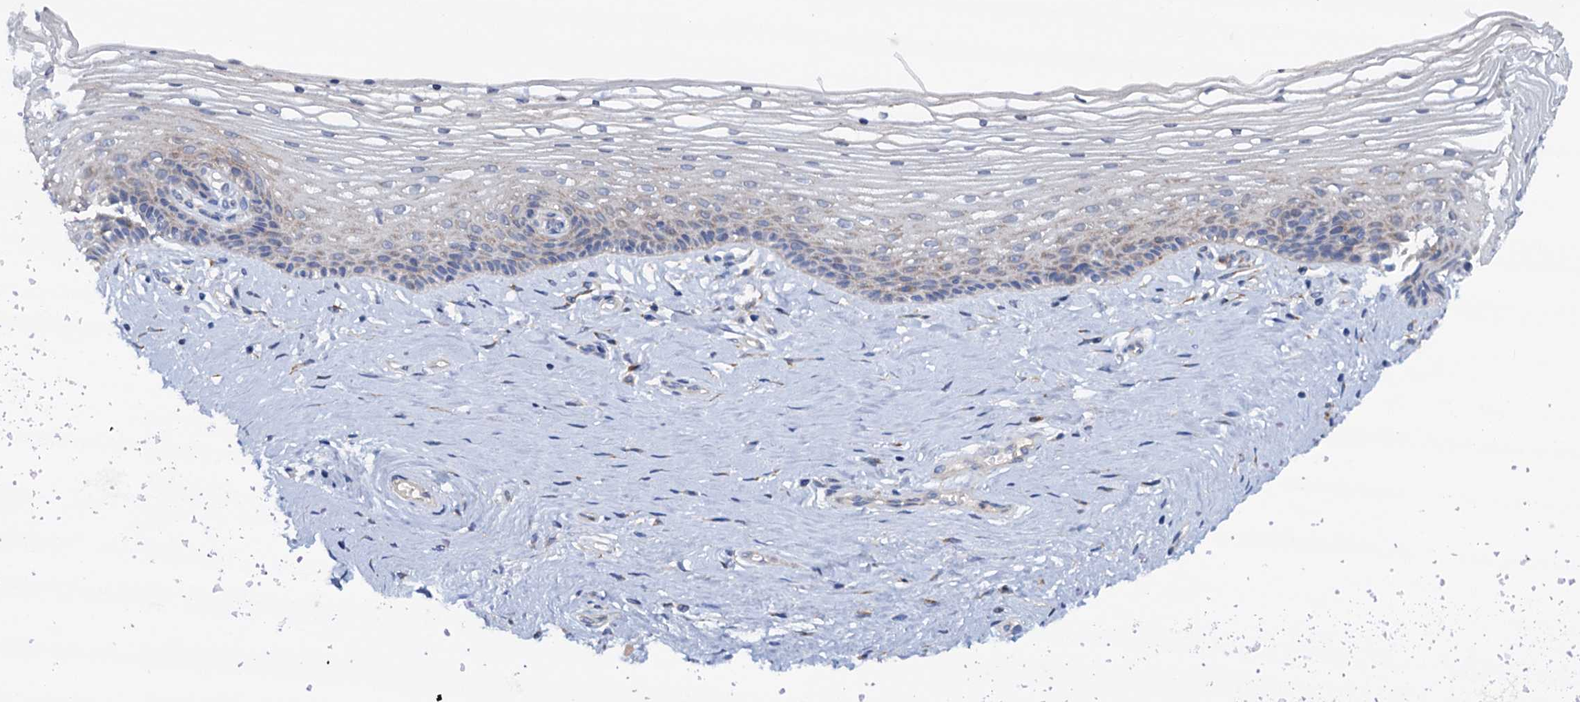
{"staining": {"intensity": "weak", "quantity": "<25%", "location": "cytoplasmic/membranous"}, "tissue": "vagina", "cell_type": "Squamous epithelial cells", "image_type": "normal", "snomed": [{"axis": "morphology", "description": "Normal tissue, NOS"}, {"axis": "topography", "description": "Vagina"}], "caption": "IHC histopathology image of benign vagina: human vagina stained with DAB demonstrates no significant protein expression in squamous epithelial cells. The staining is performed using DAB brown chromogen with nuclei counter-stained in using hematoxylin.", "gene": "RASSF9", "patient": {"sex": "female", "age": 46}}